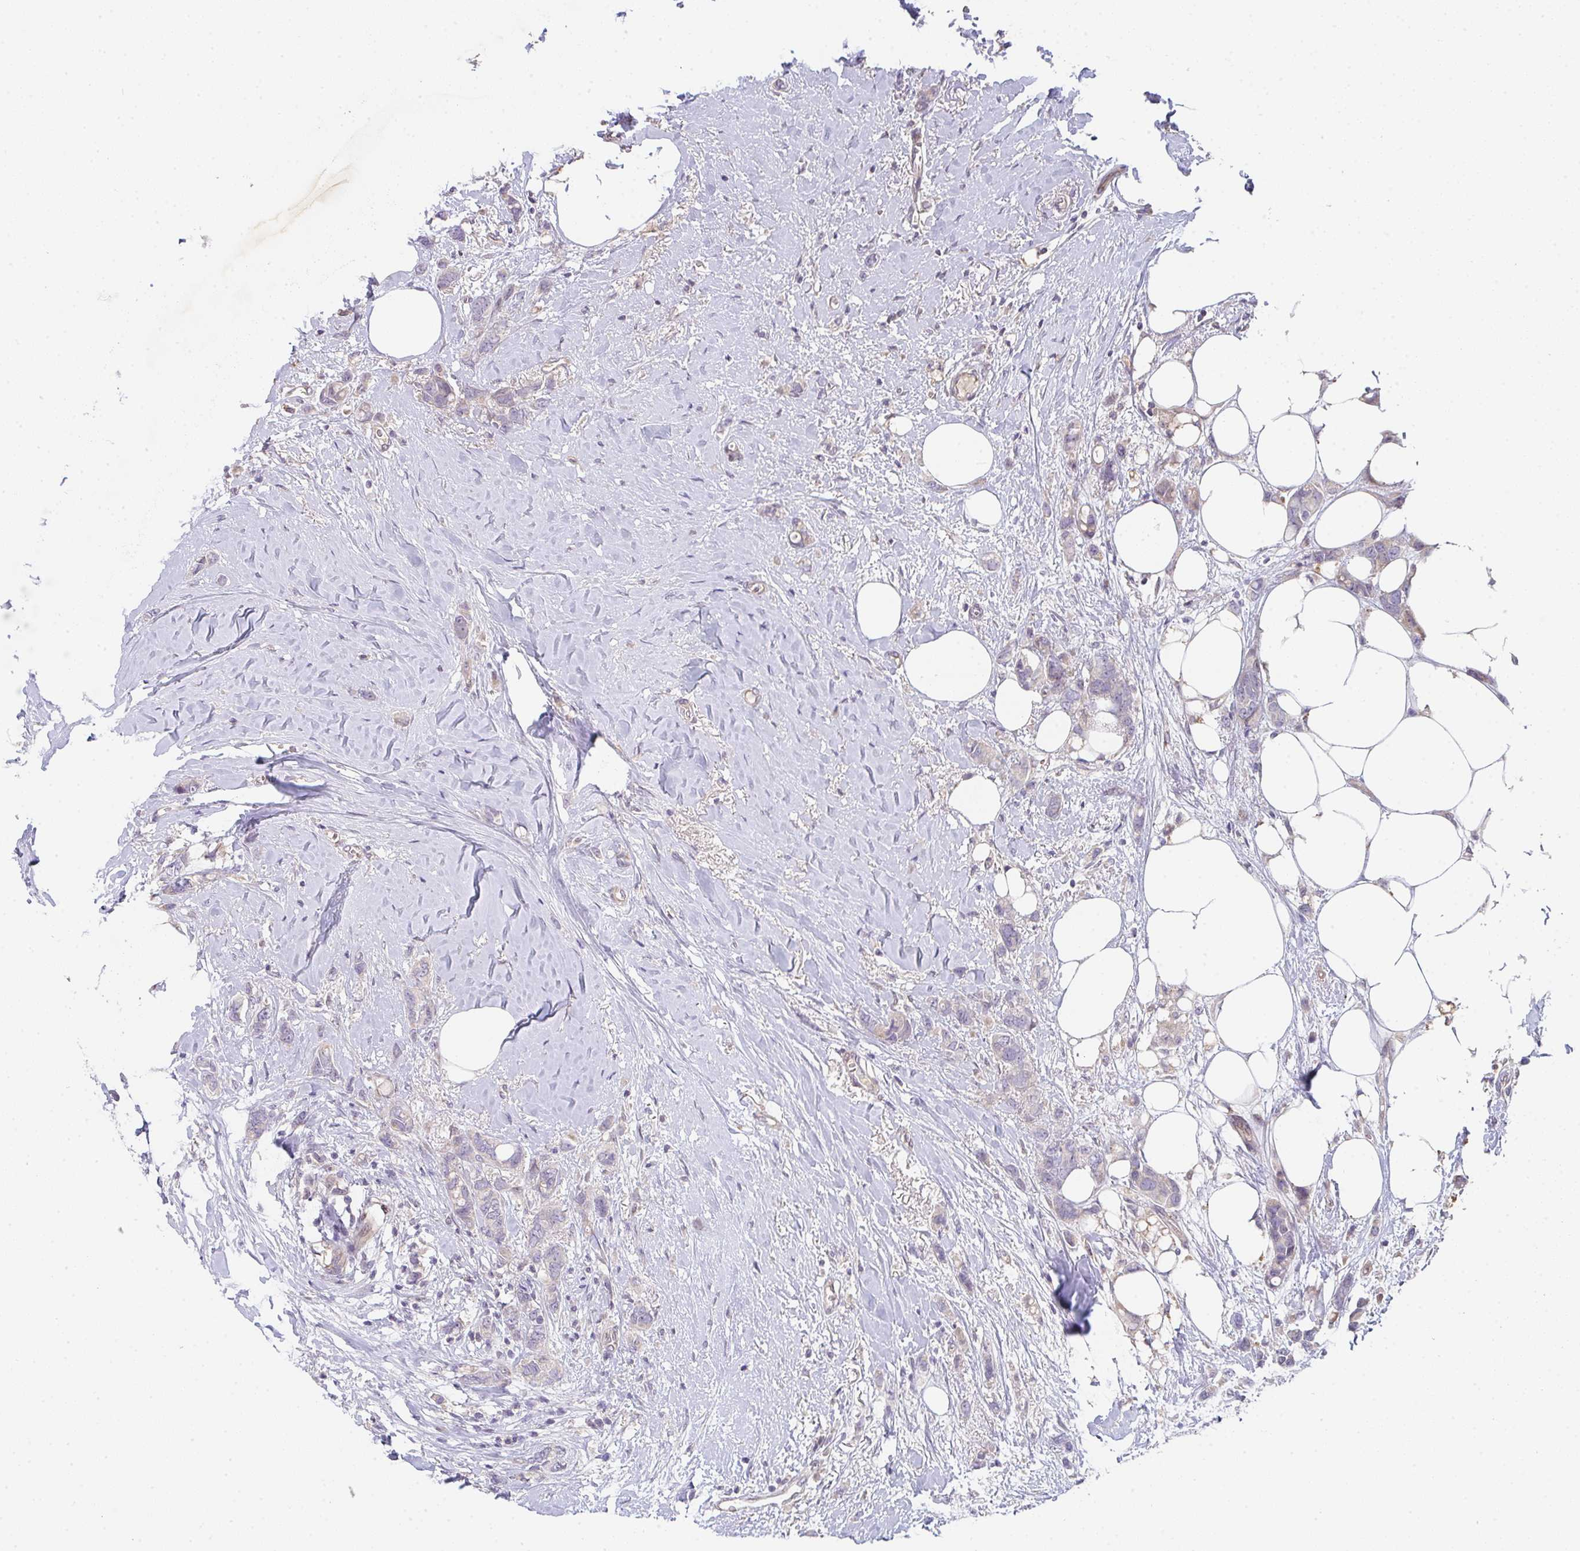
{"staining": {"intensity": "negative", "quantity": "none", "location": "none"}, "tissue": "breast cancer", "cell_type": "Tumor cells", "image_type": "cancer", "snomed": [{"axis": "morphology", "description": "Lobular carcinoma"}, {"axis": "topography", "description": "Breast"}], "caption": "Breast cancer stained for a protein using IHC shows no positivity tumor cells.", "gene": "TNFRSF10A", "patient": {"sex": "female", "age": 91}}